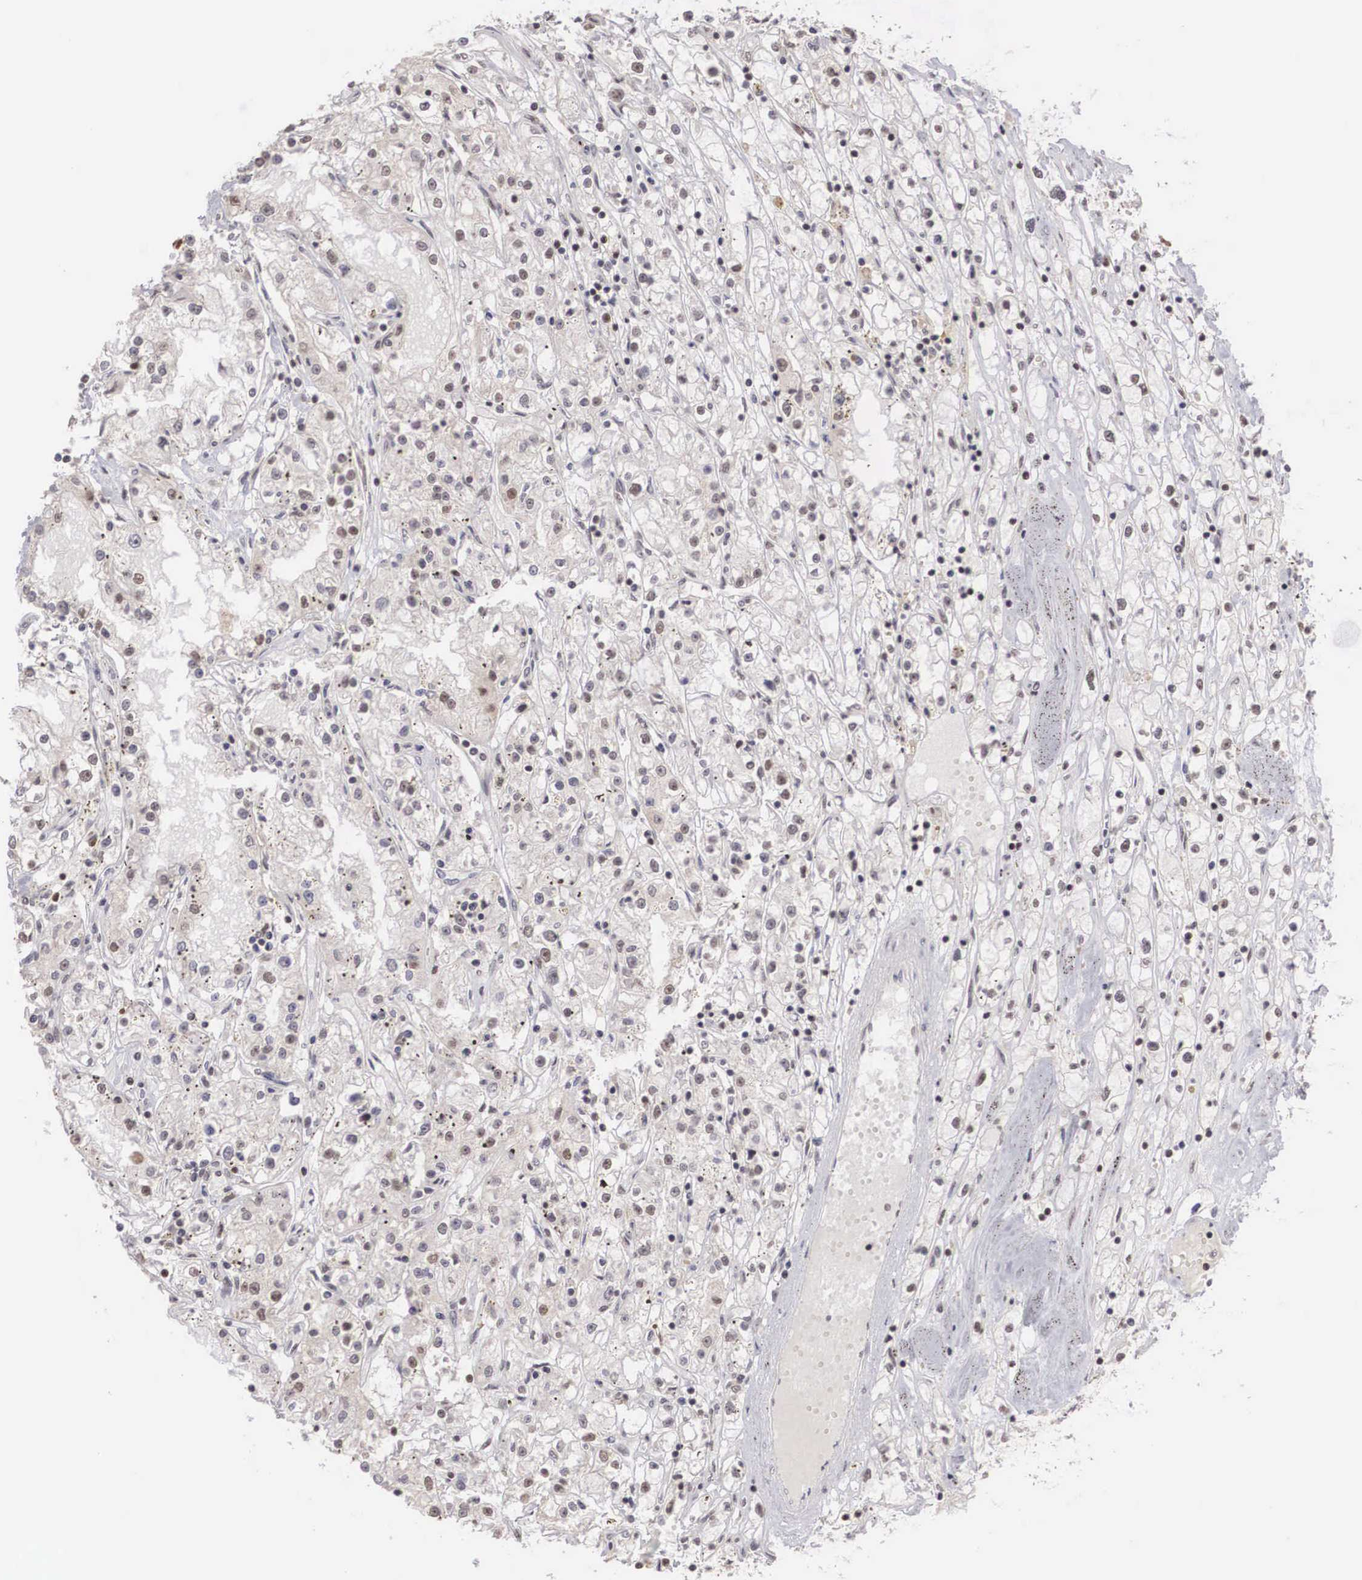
{"staining": {"intensity": "weak", "quantity": "<25%", "location": "nuclear"}, "tissue": "renal cancer", "cell_type": "Tumor cells", "image_type": "cancer", "snomed": [{"axis": "morphology", "description": "Adenocarcinoma, NOS"}, {"axis": "topography", "description": "Kidney"}], "caption": "Immunohistochemistry (IHC) of human adenocarcinoma (renal) shows no staining in tumor cells. (DAB immunohistochemistry, high magnification).", "gene": "HTATSF1", "patient": {"sex": "male", "age": 56}}